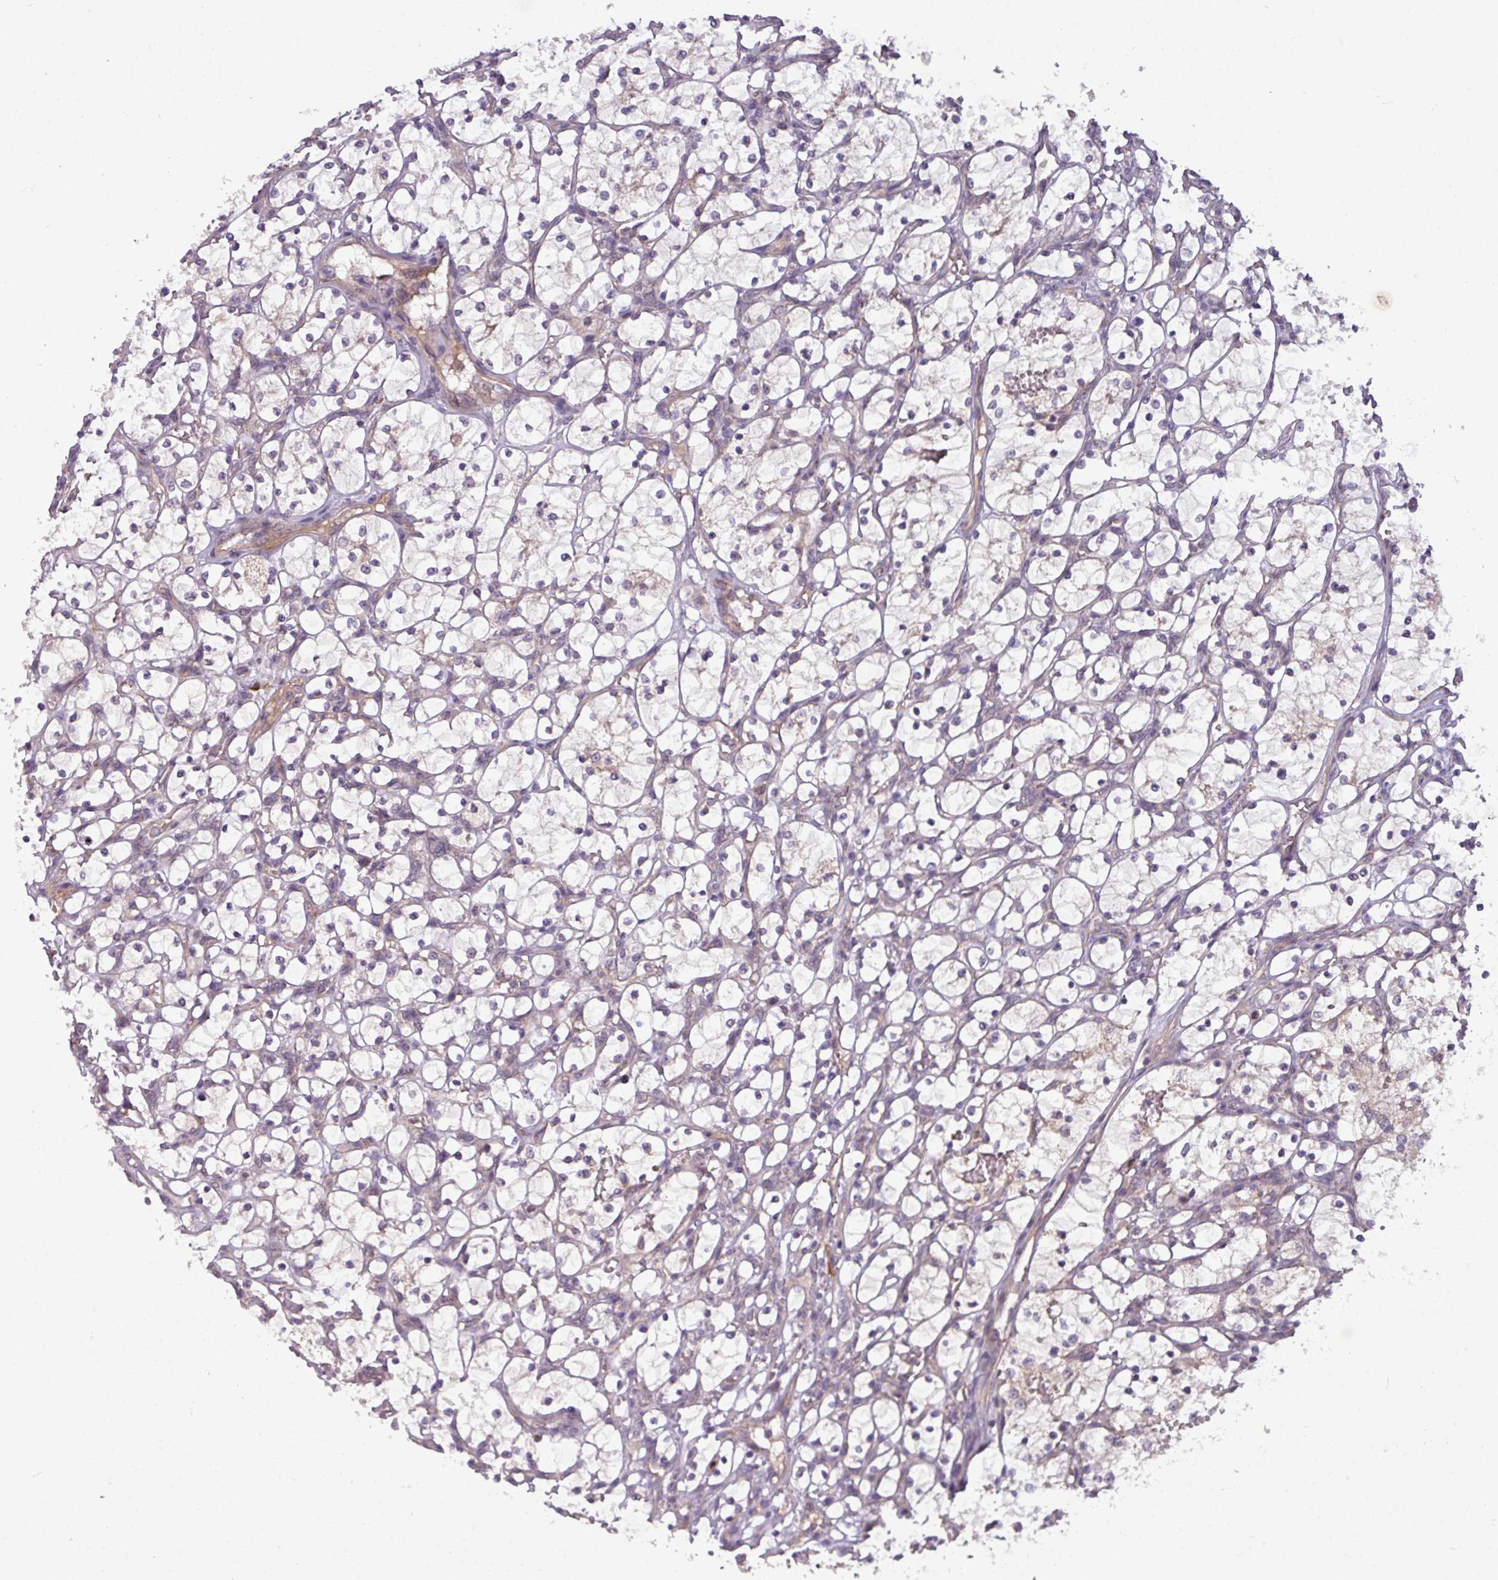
{"staining": {"intensity": "moderate", "quantity": "<25%", "location": "cytoplasmic/membranous"}, "tissue": "renal cancer", "cell_type": "Tumor cells", "image_type": "cancer", "snomed": [{"axis": "morphology", "description": "Adenocarcinoma, NOS"}, {"axis": "topography", "description": "Kidney"}], "caption": "This is an image of immunohistochemistry staining of renal cancer (adenocarcinoma), which shows moderate positivity in the cytoplasmic/membranous of tumor cells.", "gene": "PAPLN", "patient": {"sex": "female", "age": 69}}